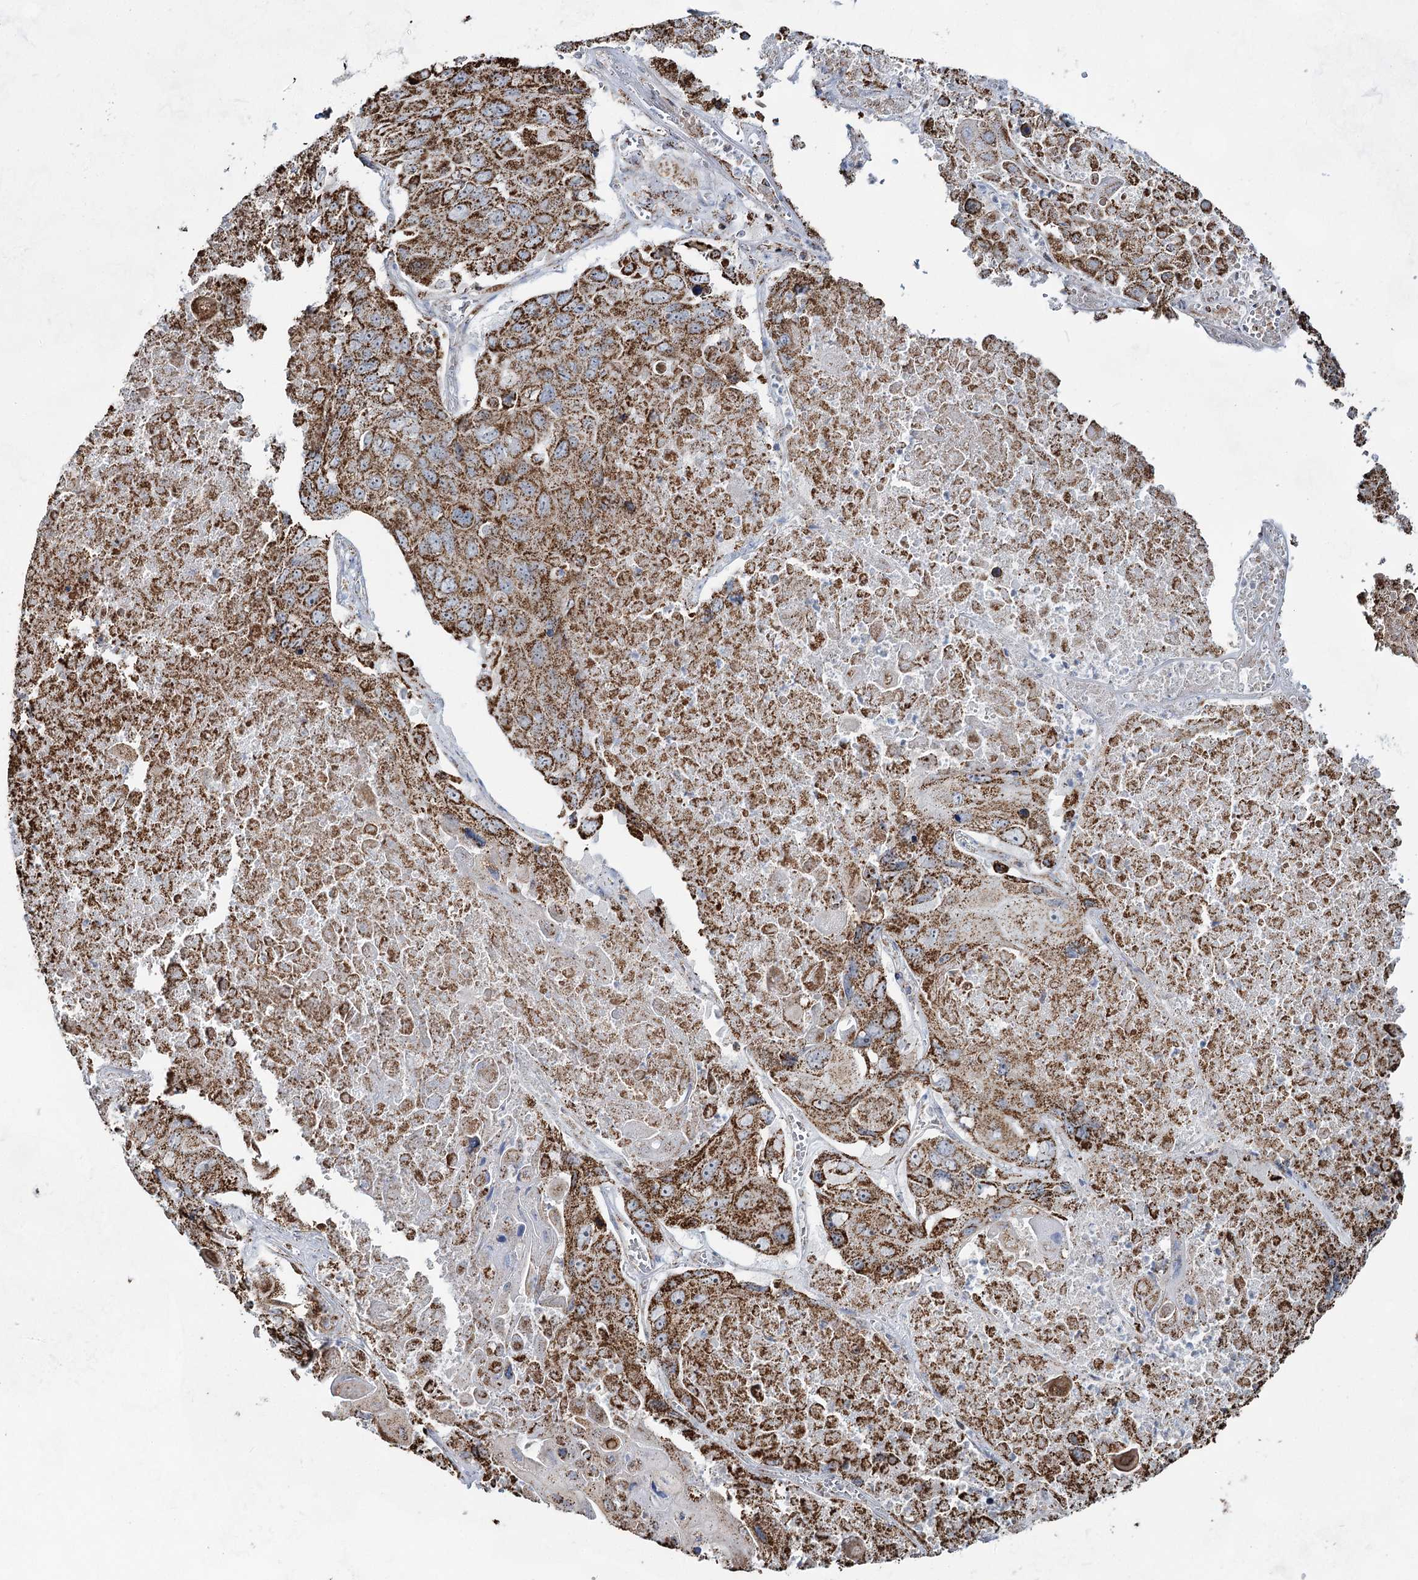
{"staining": {"intensity": "strong", "quantity": ">75%", "location": "cytoplasmic/membranous"}, "tissue": "lung cancer", "cell_type": "Tumor cells", "image_type": "cancer", "snomed": [{"axis": "morphology", "description": "Squamous cell carcinoma, NOS"}, {"axis": "topography", "description": "Lung"}], "caption": "An immunohistochemistry photomicrograph of neoplastic tissue is shown. Protein staining in brown highlights strong cytoplasmic/membranous positivity in lung squamous cell carcinoma within tumor cells.", "gene": "CWF19L1", "patient": {"sex": "male", "age": 61}}